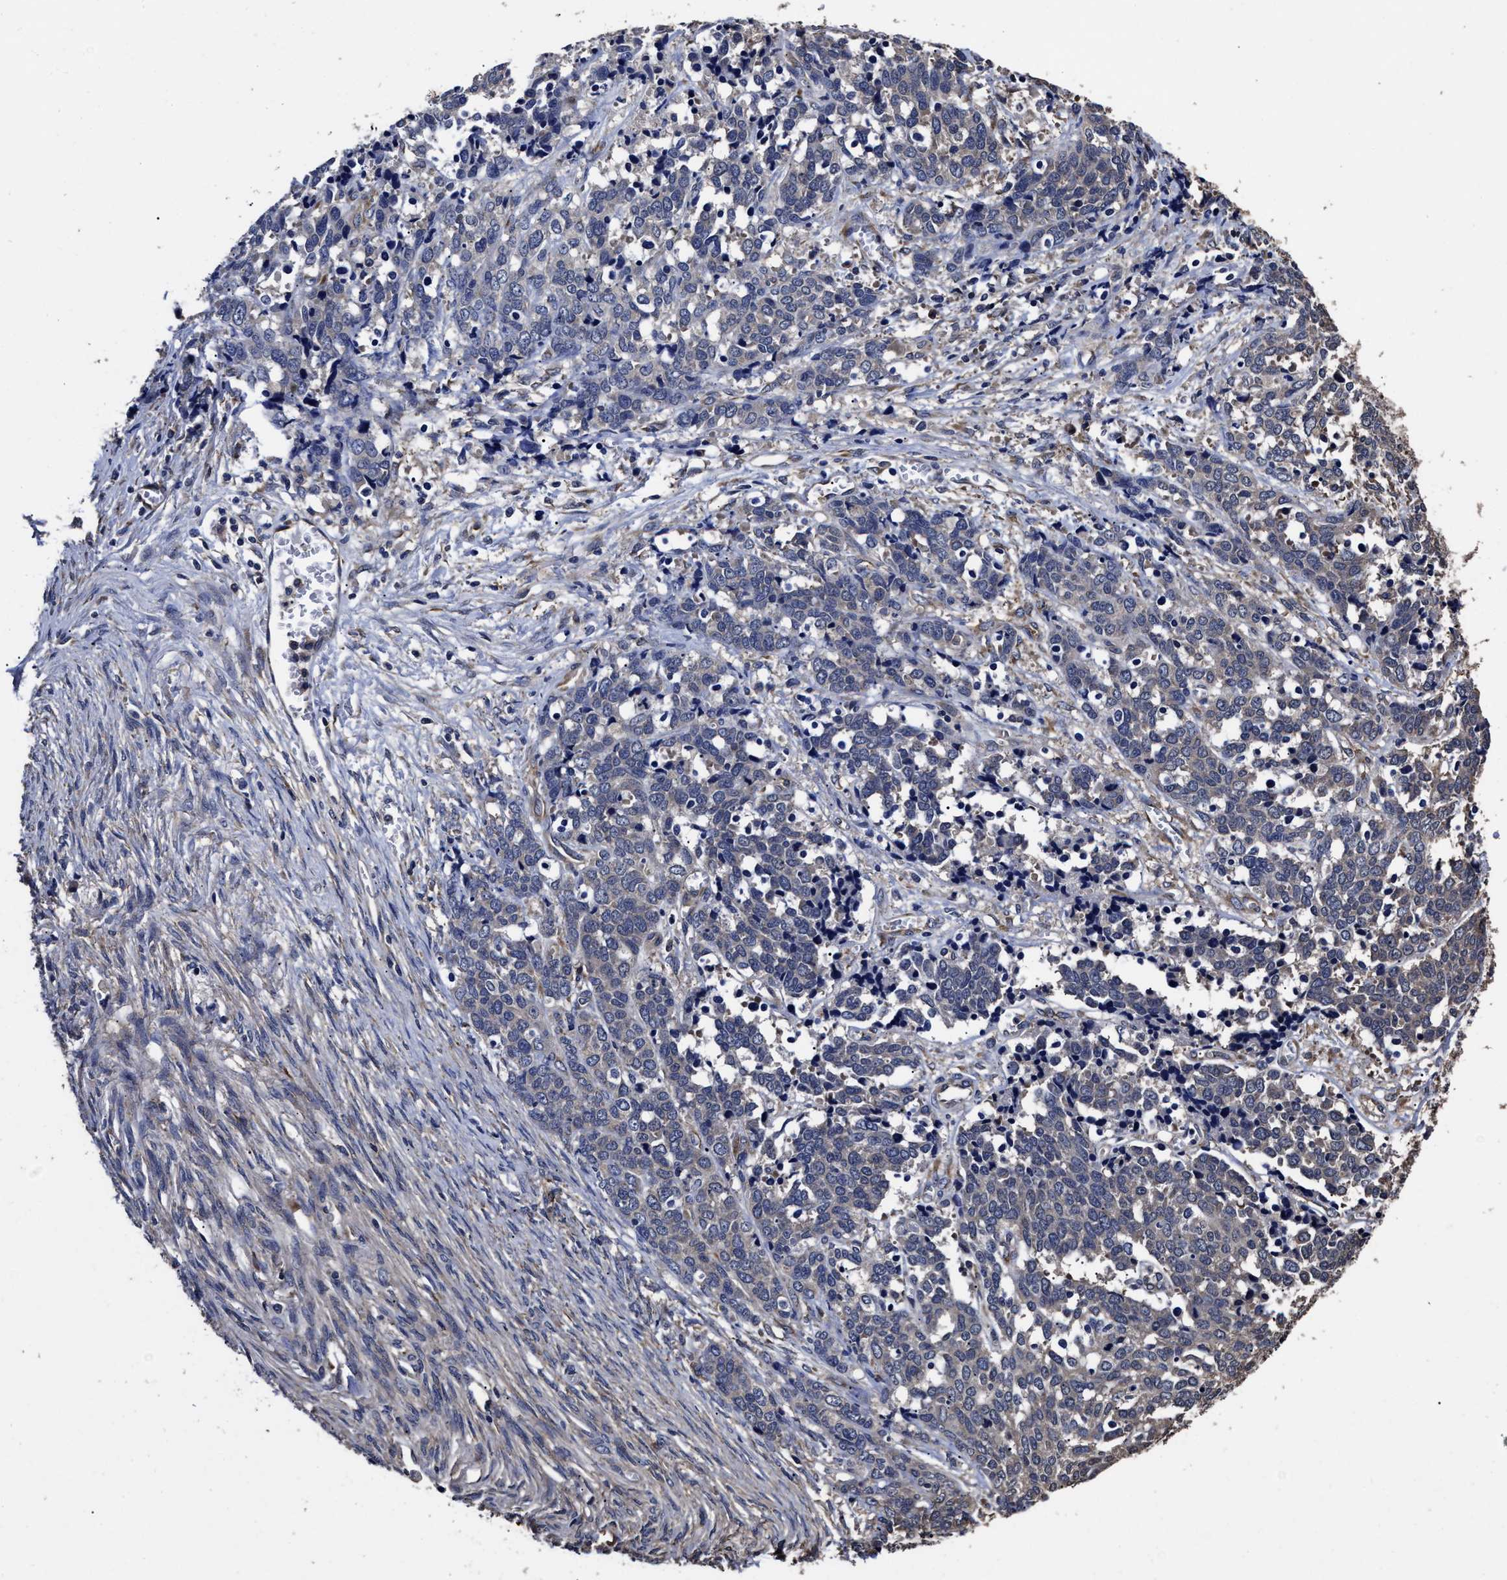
{"staining": {"intensity": "negative", "quantity": "none", "location": "none"}, "tissue": "ovarian cancer", "cell_type": "Tumor cells", "image_type": "cancer", "snomed": [{"axis": "morphology", "description": "Cystadenocarcinoma, serous, NOS"}, {"axis": "topography", "description": "Ovary"}], "caption": "An image of ovarian serous cystadenocarcinoma stained for a protein demonstrates no brown staining in tumor cells.", "gene": "AVEN", "patient": {"sex": "female", "age": 44}}